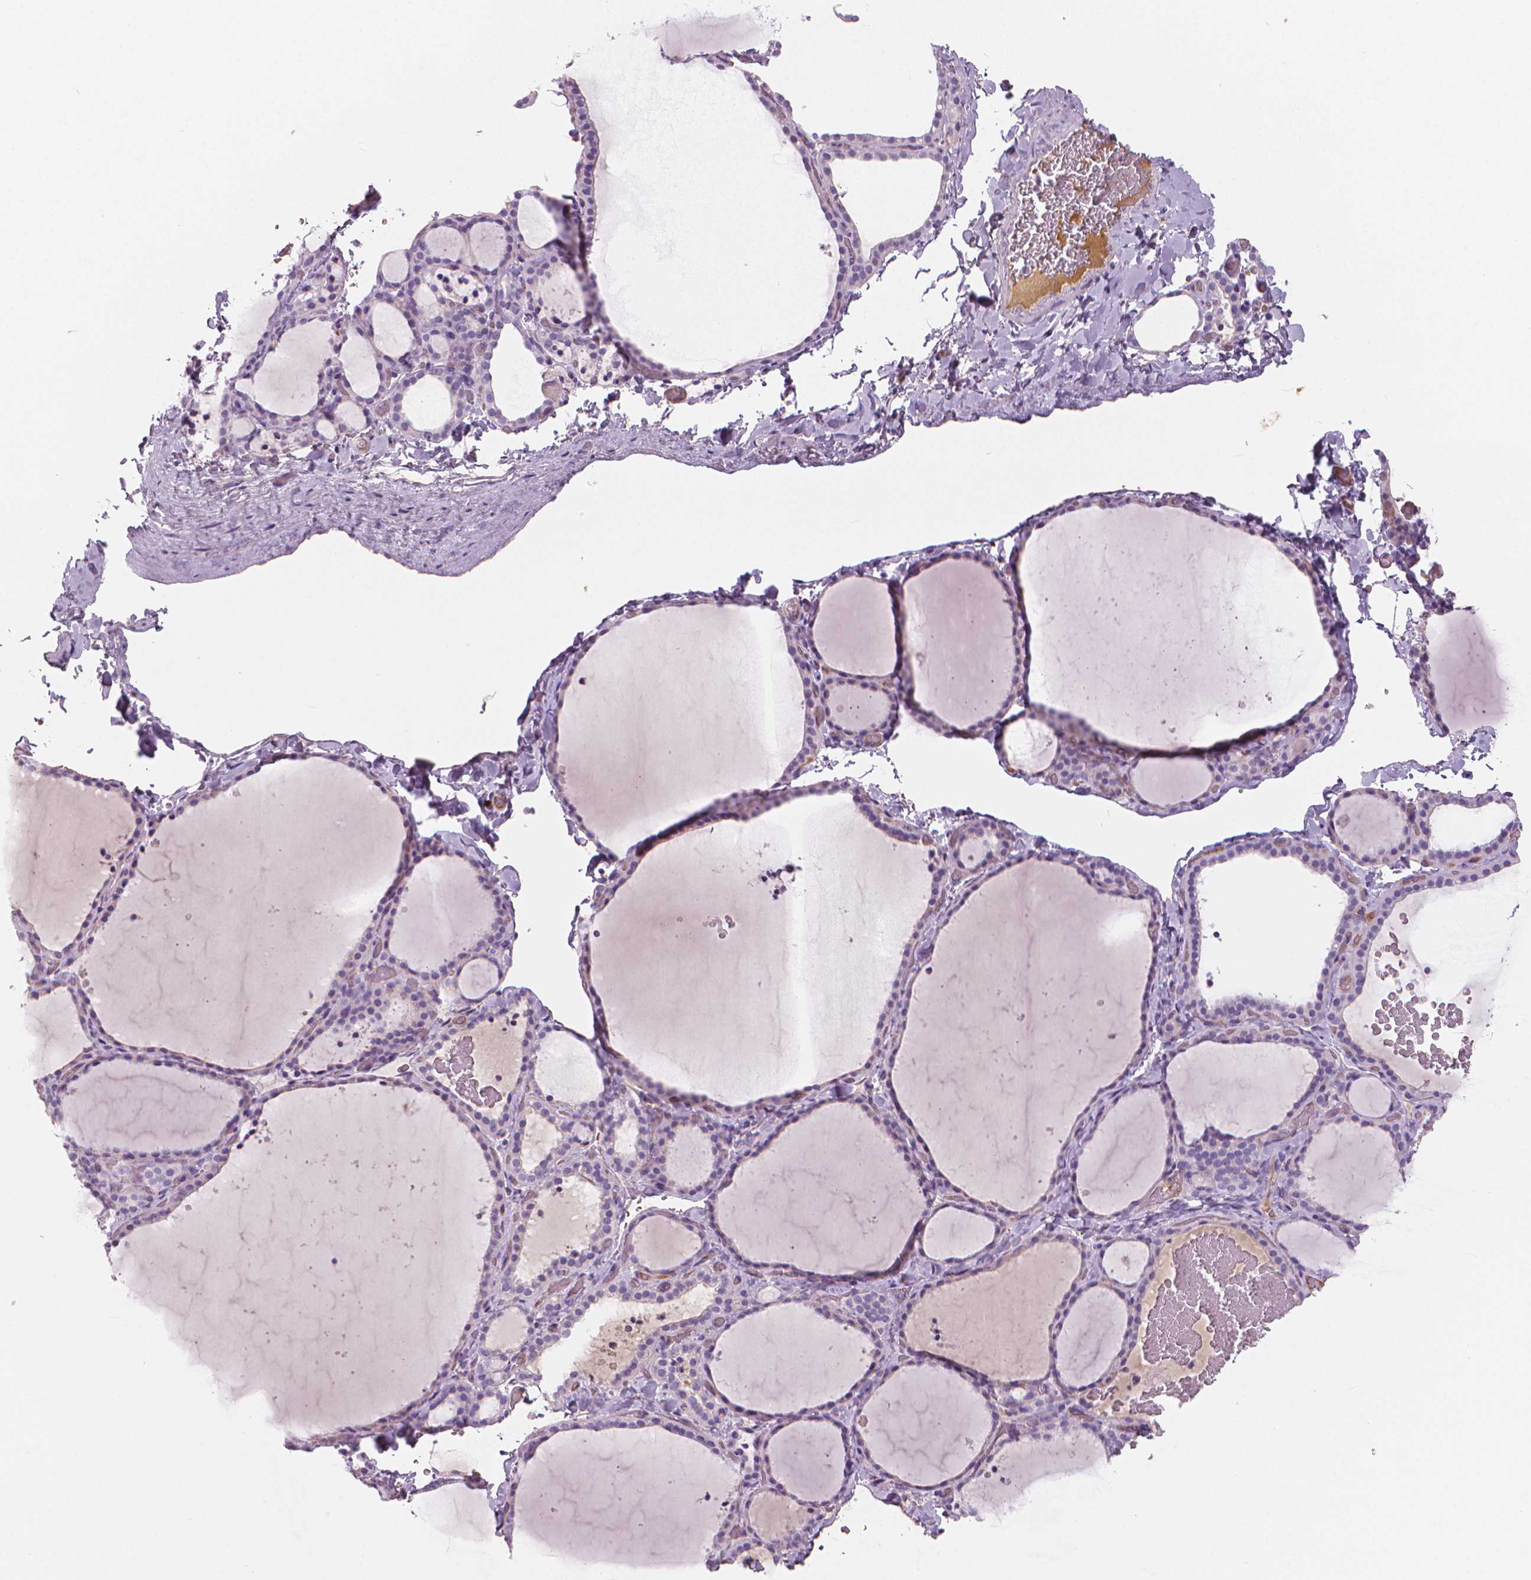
{"staining": {"intensity": "negative", "quantity": "none", "location": "none"}, "tissue": "thyroid gland", "cell_type": "Glandular cells", "image_type": "normal", "snomed": [{"axis": "morphology", "description": "Normal tissue, NOS"}, {"axis": "topography", "description": "Thyroid gland"}], "caption": "Image shows no protein expression in glandular cells of unremarkable thyroid gland. (DAB (3,3'-diaminobenzidine) IHC with hematoxylin counter stain).", "gene": "APOA4", "patient": {"sex": "female", "age": 22}}